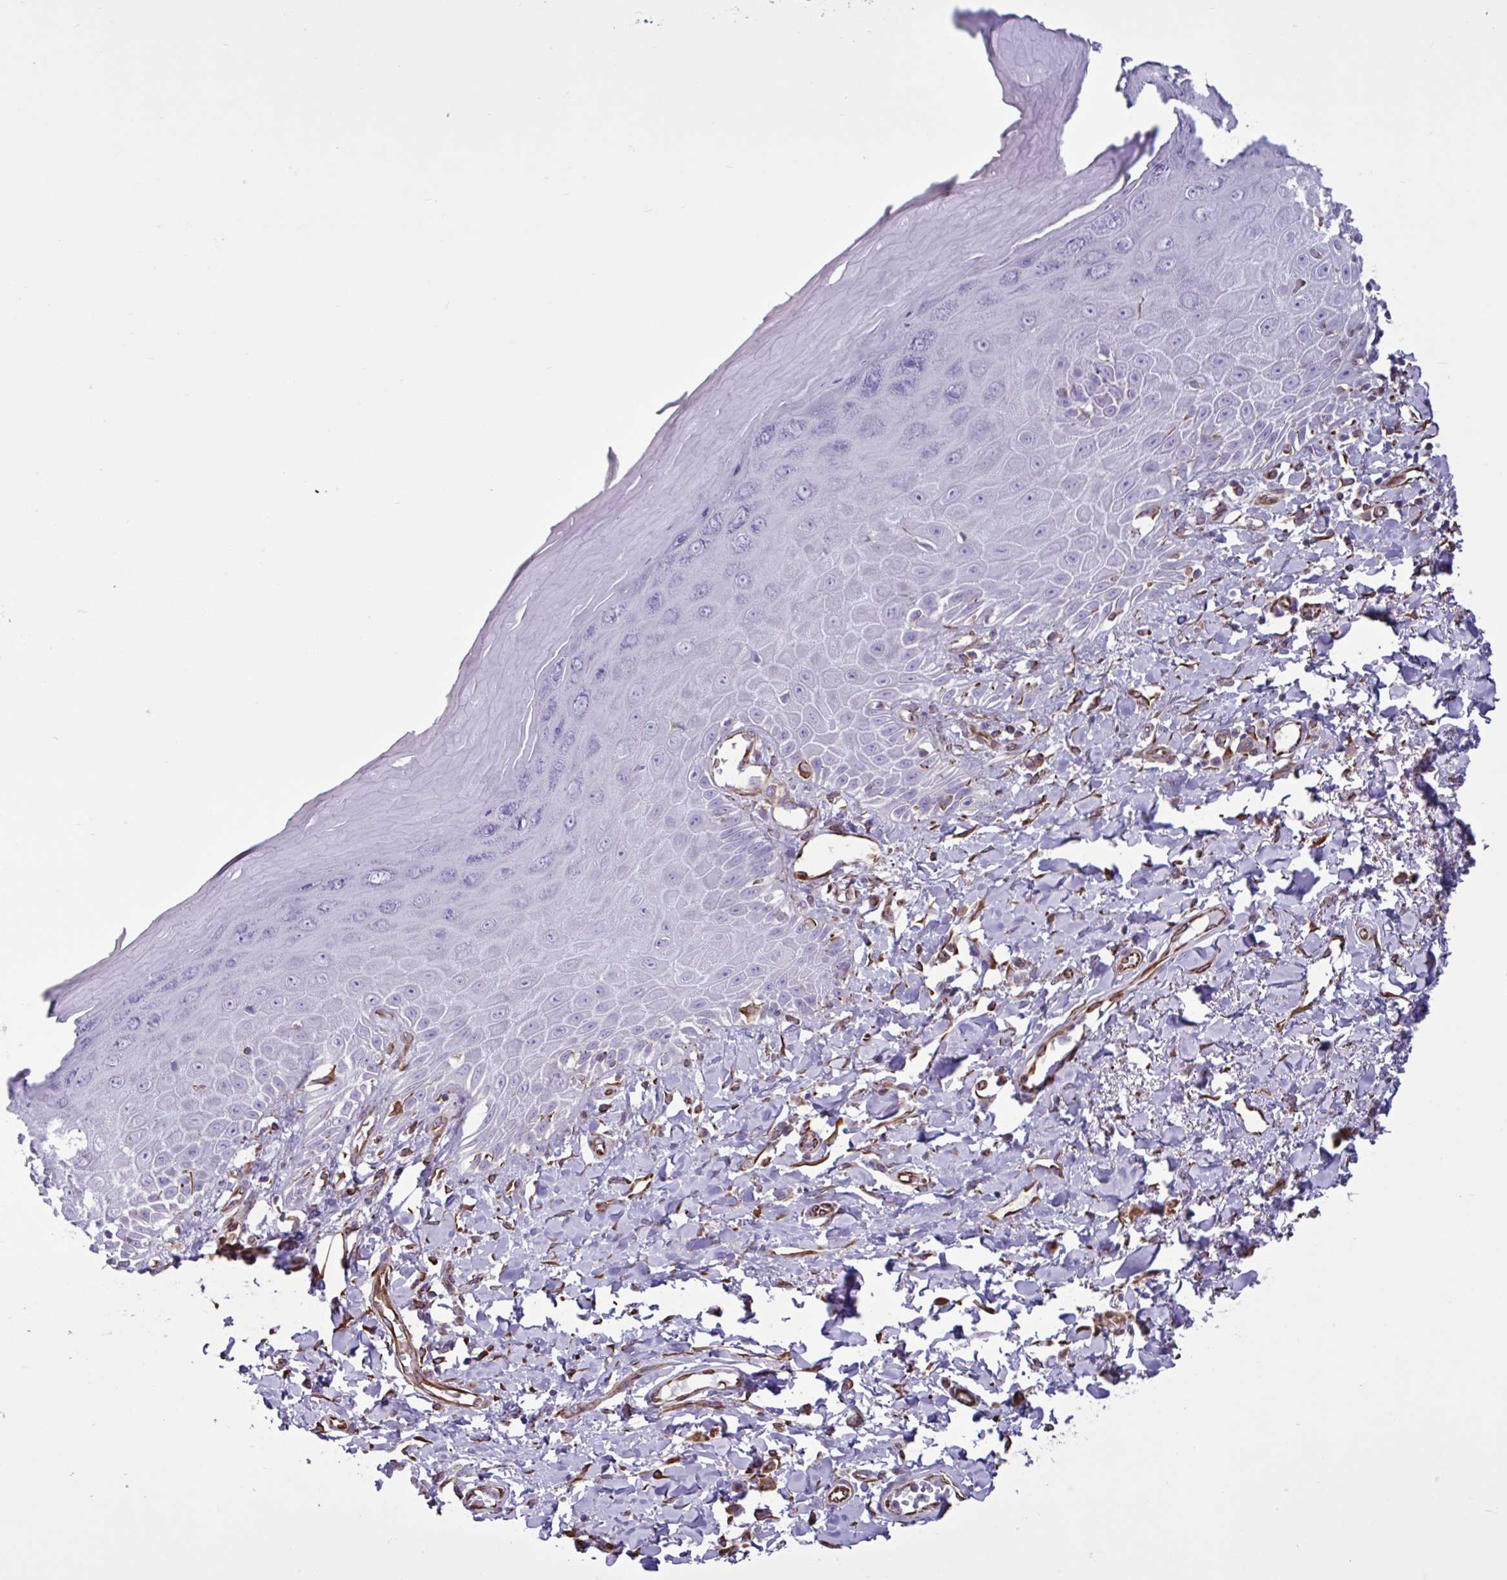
{"staining": {"intensity": "negative", "quantity": "none", "location": "none"}, "tissue": "skin", "cell_type": "Epidermal cells", "image_type": "normal", "snomed": [{"axis": "morphology", "description": "Normal tissue, NOS"}, {"axis": "topography", "description": "Anal"}, {"axis": "topography", "description": "Peripheral nerve tissue"}], "caption": "An image of skin stained for a protein reveals no brown staining in epidermal cells.", "gene": "TMEM86B", "patient": {"sex": "male", "age": 78}}